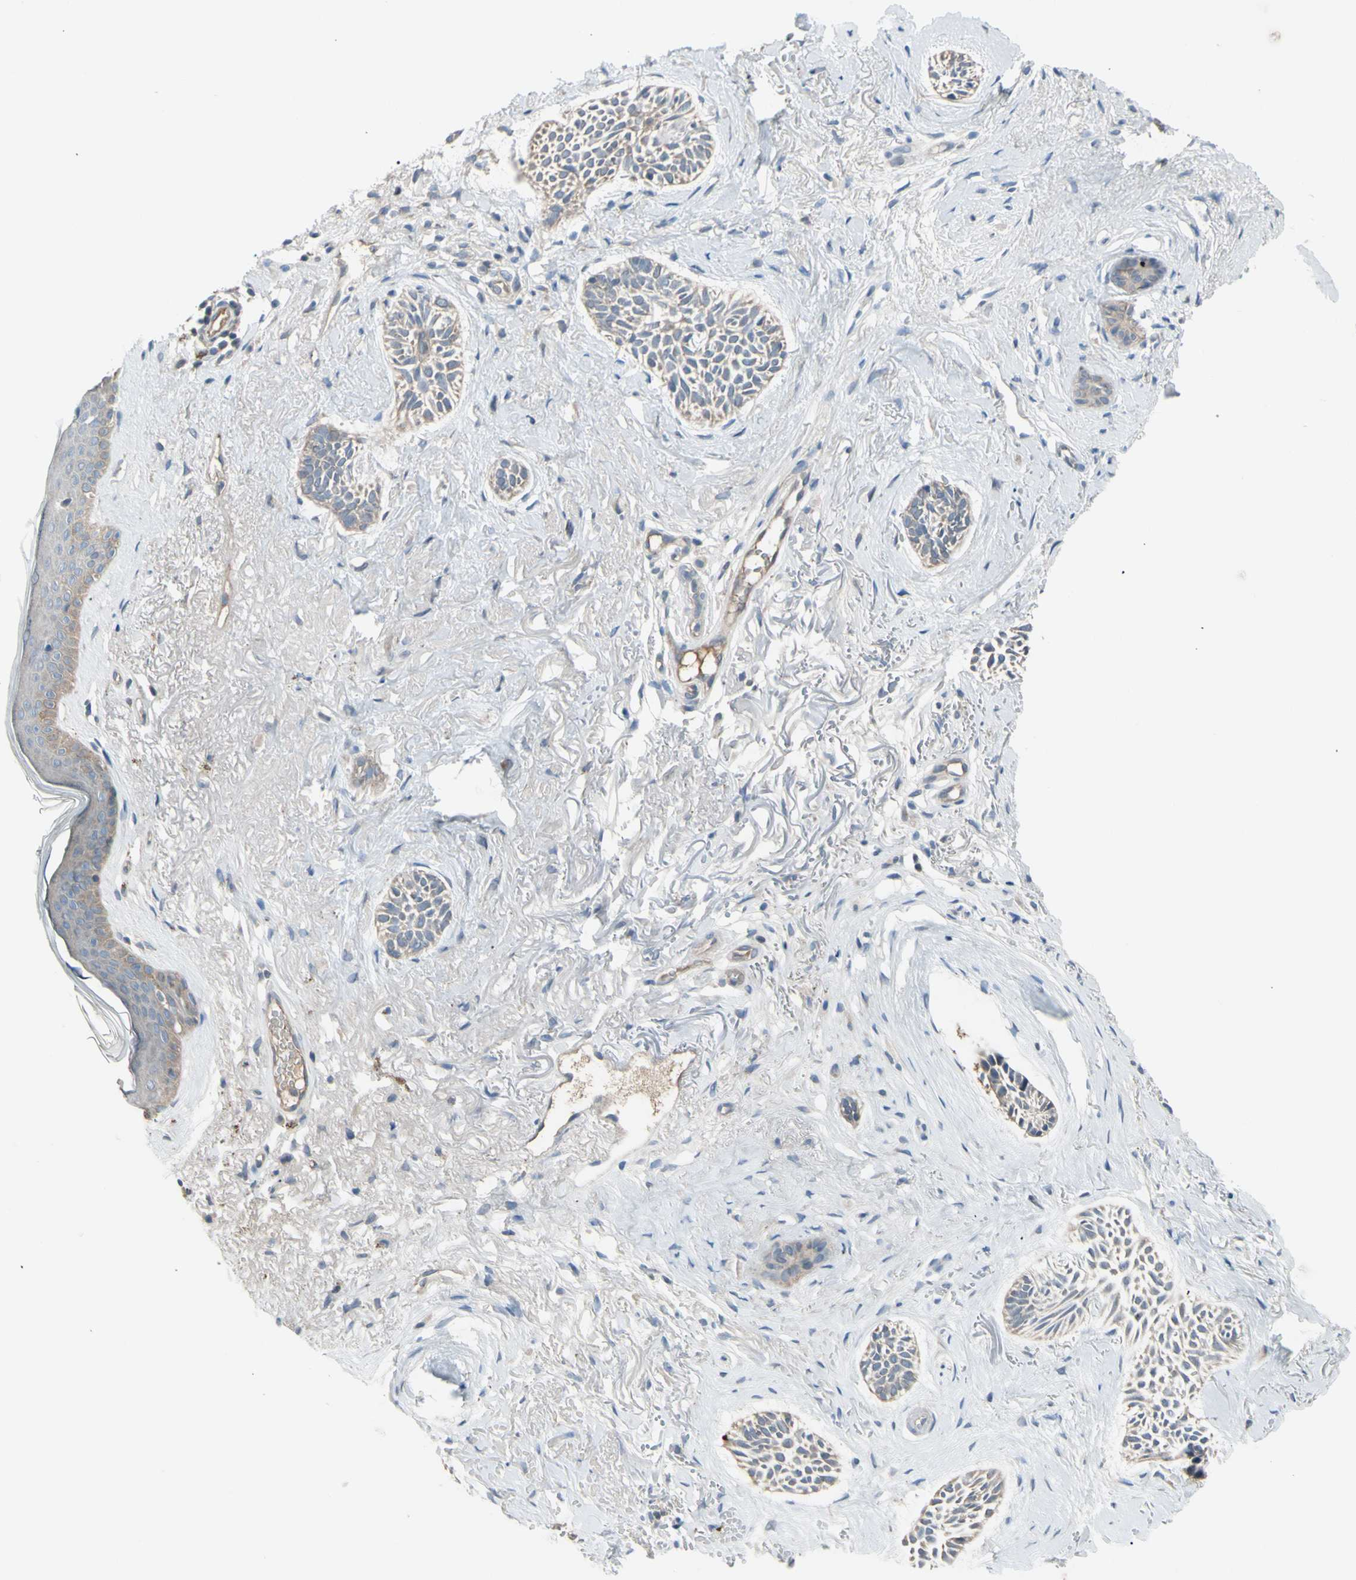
{"staining": {"intensity": "weak", "quantity": ">75%", "location": "cytoplasmic/membranous"}, "tissue": "skin cancer", "cell_type": "Tumor cells", "image_type": "cancer", "snomed": [{"axis": "morphology", "description": "Normal tissue, NOS"}, {"axis": "morphology", "description": "Basal cell carcinoma"}, {"axis": "topography", "description": "Skin"}], "caption": "A brown stain labels weak cytoplasmic/membranous positivity of a protein in skin cancer (basal cell carcinoma) tumor cells. (Stains: DAB in brown, nuclei in blue, Microscopy: brightfield microscopy at high magnification).", "gene": "AFP", "patient": {"sex": "female", "age": 84}}